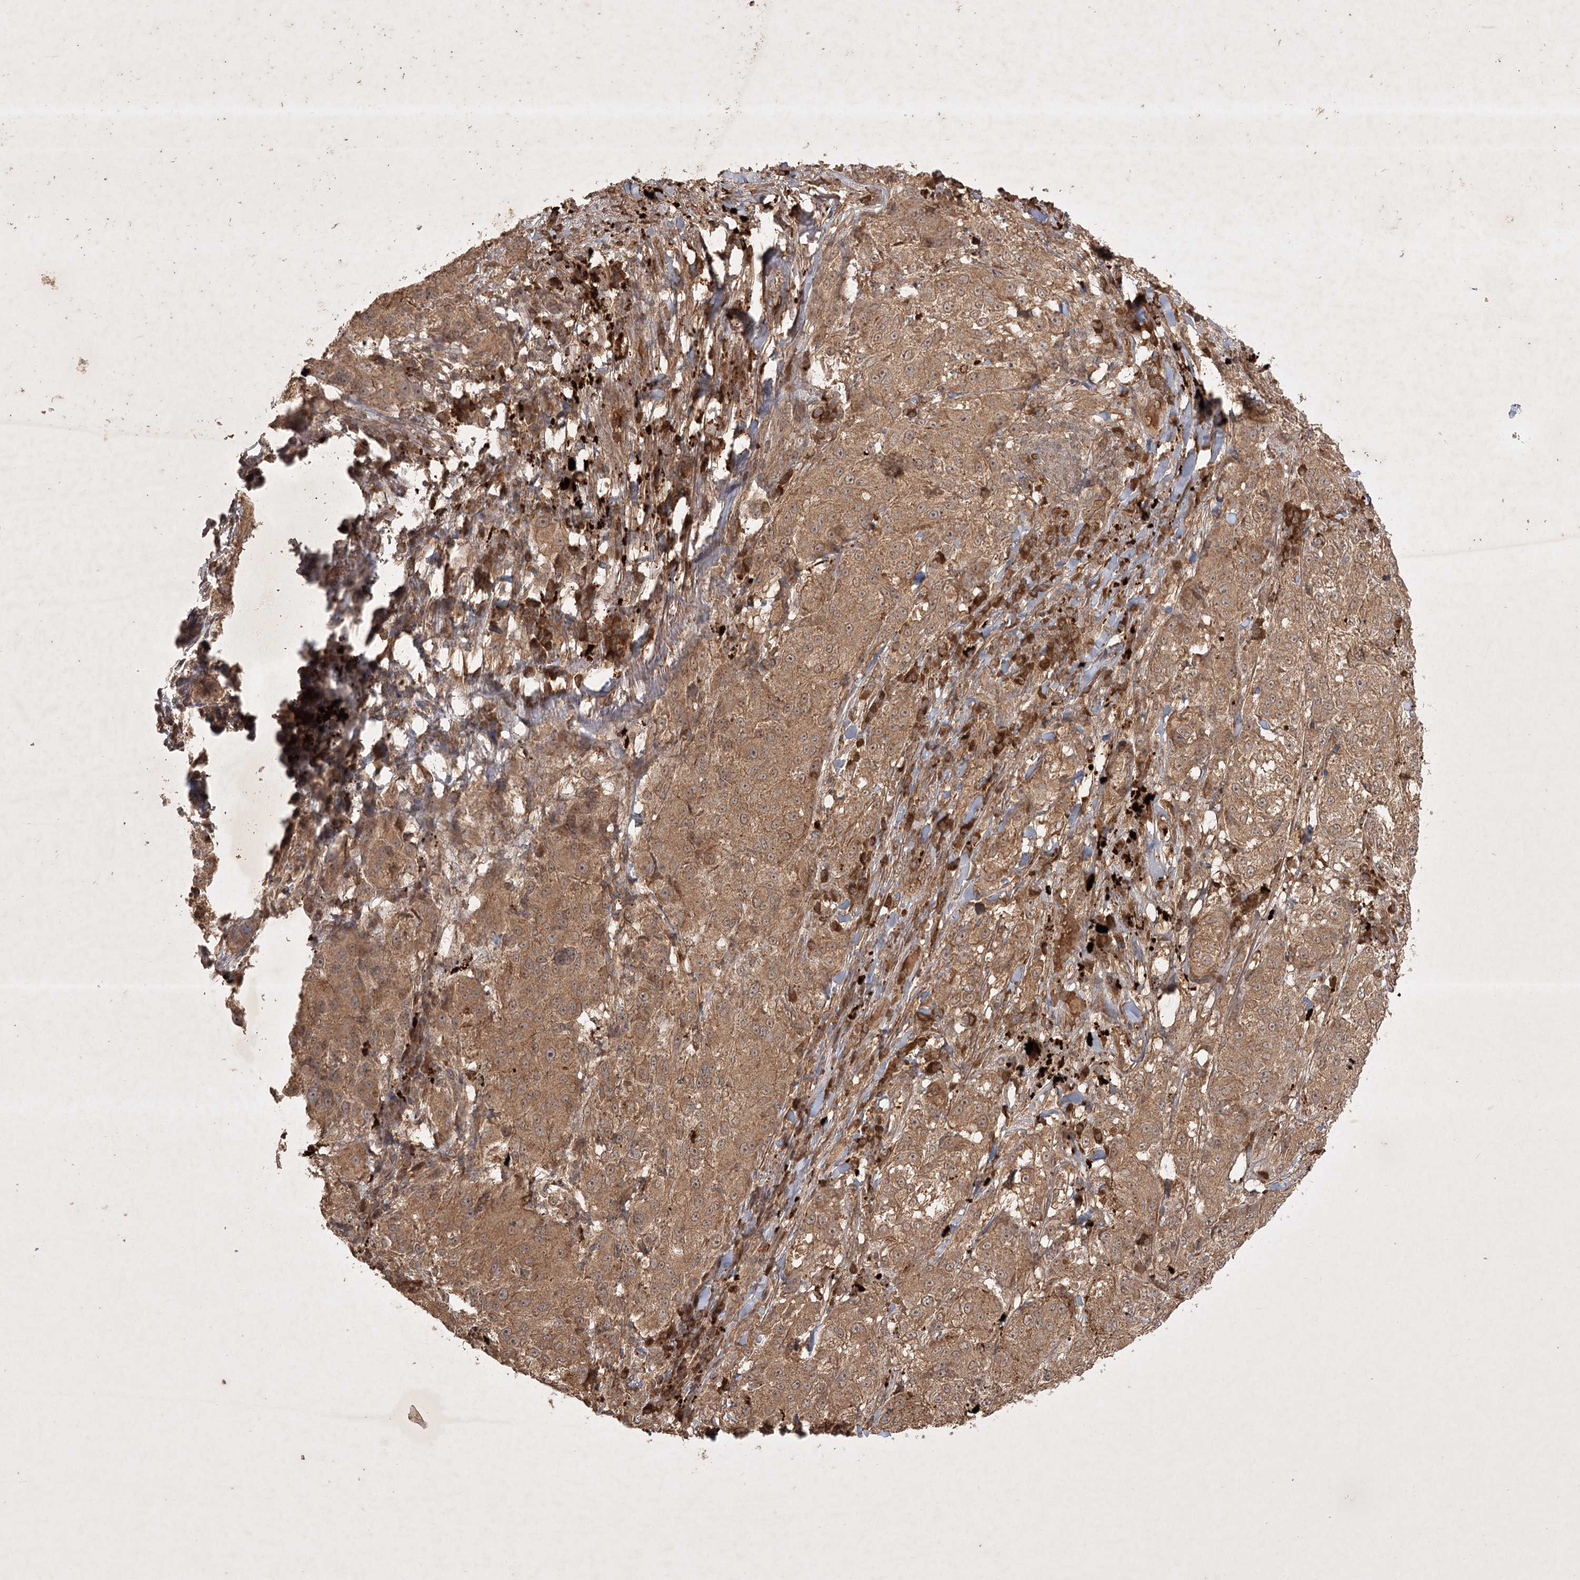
{"staining": {"intensity": "moderate", "quantity": ">75%", "location": "cytoplasmic/membranous"}, "tissue": "melanoma", "cell_type": "Tumor cells", "image_type": "cancer", "snomed": [{"axis": "morphology", "description": "Necrosis, NOS"}, {"axis": "morphology", "description": "Malignant melanoma, NOS"}, {"axis": "topography", "description": "Skin"}], "caption": "This photomicrograph demonstrates melanoma stained with immunohistochemistry (IHC) to label a protein in brown. The cytoplasmic/membranous of tumor cells show moderate positivity for the protein. Nuclei are counter-stained blue.", "gene": "ARL13A", "patient": {"sex": "female", "age": 87}}